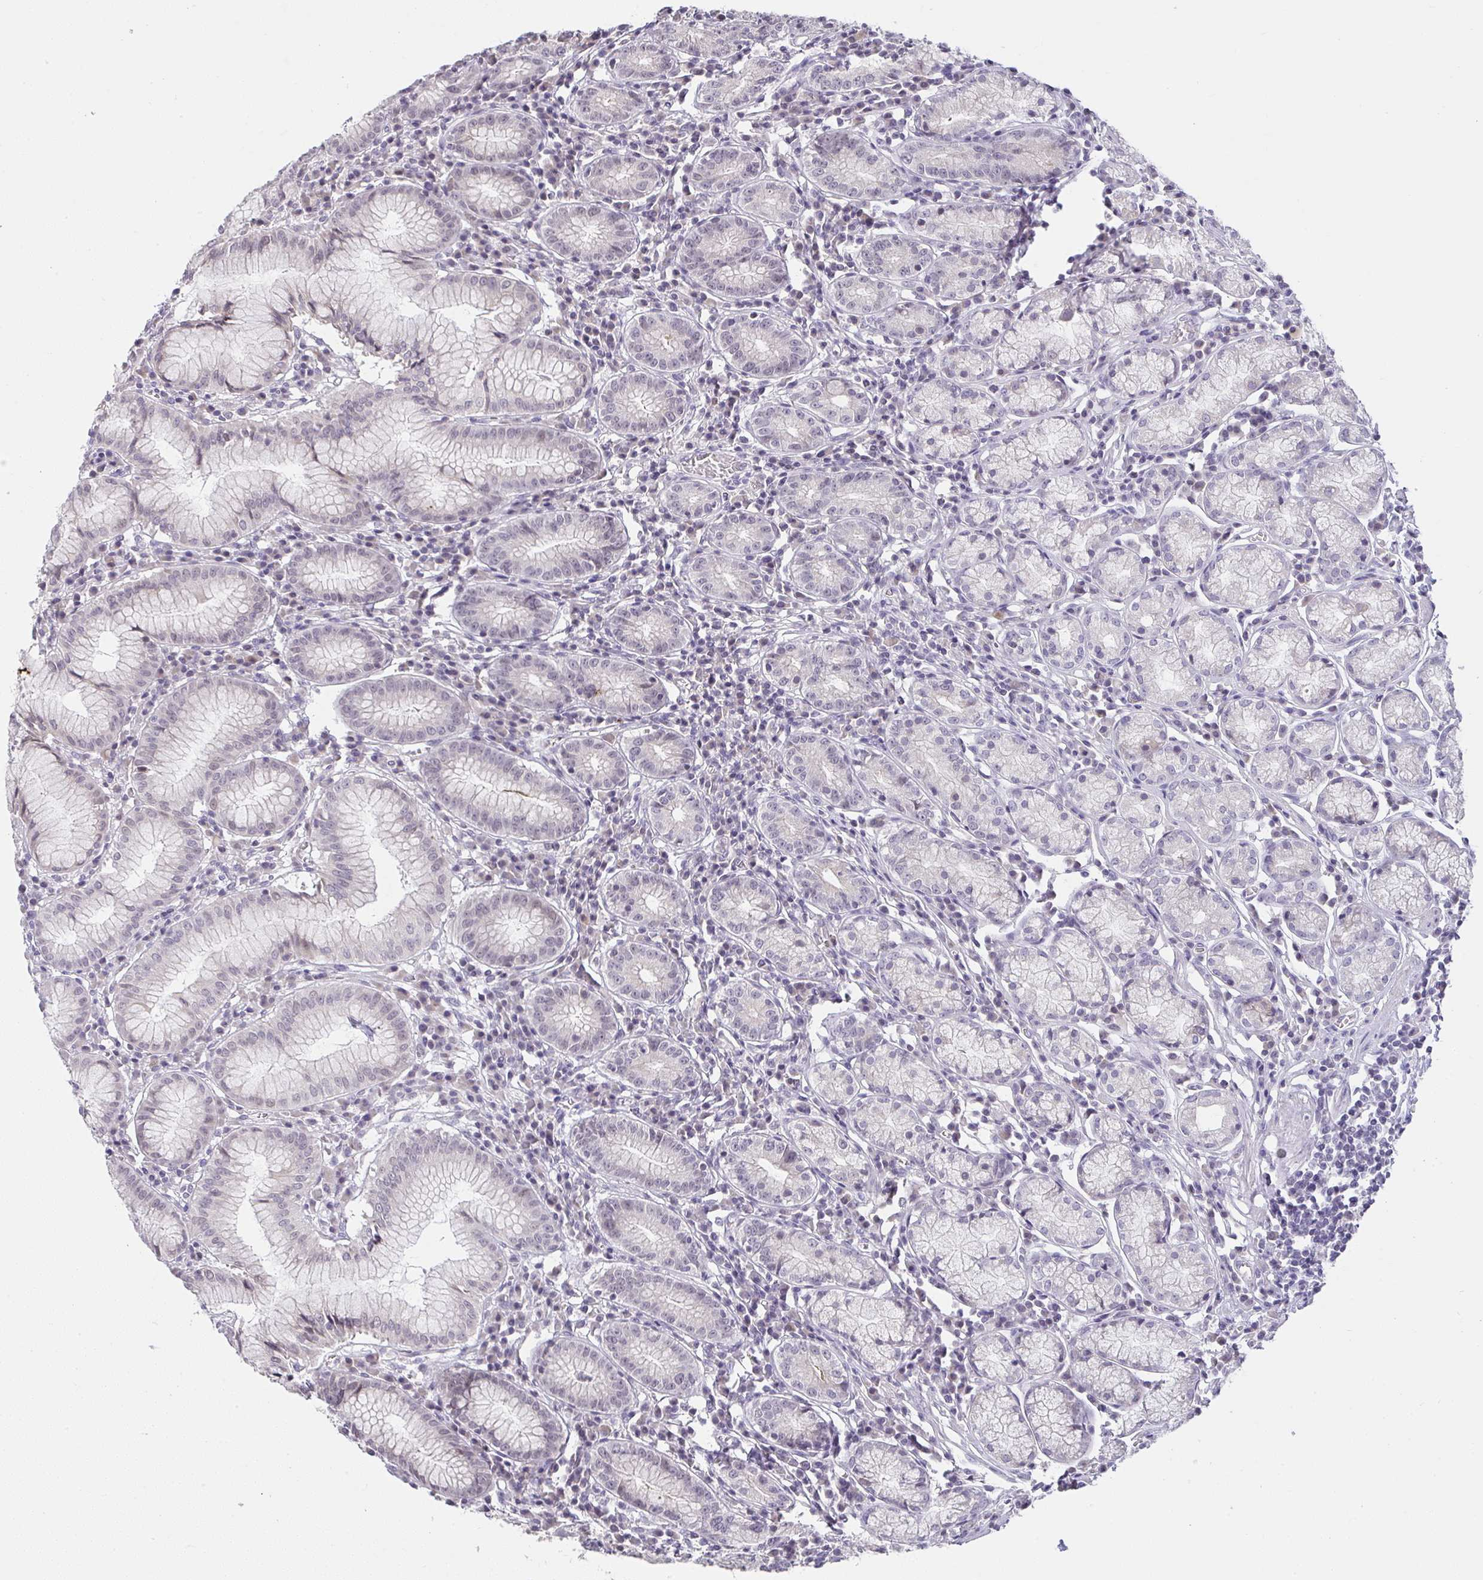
{"staining": {"intensity": "negative", "quantity": "none", "location": "none"}, "tissue": "stomach", "cell_type": "Glandular cells", "image_type": "normal", "snomed": [{"axis": "morphology", "description": "Normal tissue, NOS"}, {"axis": "topography", "description": "Stomach"}], "caption": "Stomach stained for a protein using IHC reveals no positivity glandular cells.", "gene": "CACNA1S", "patient": {"sex": "male", "age": 55}}